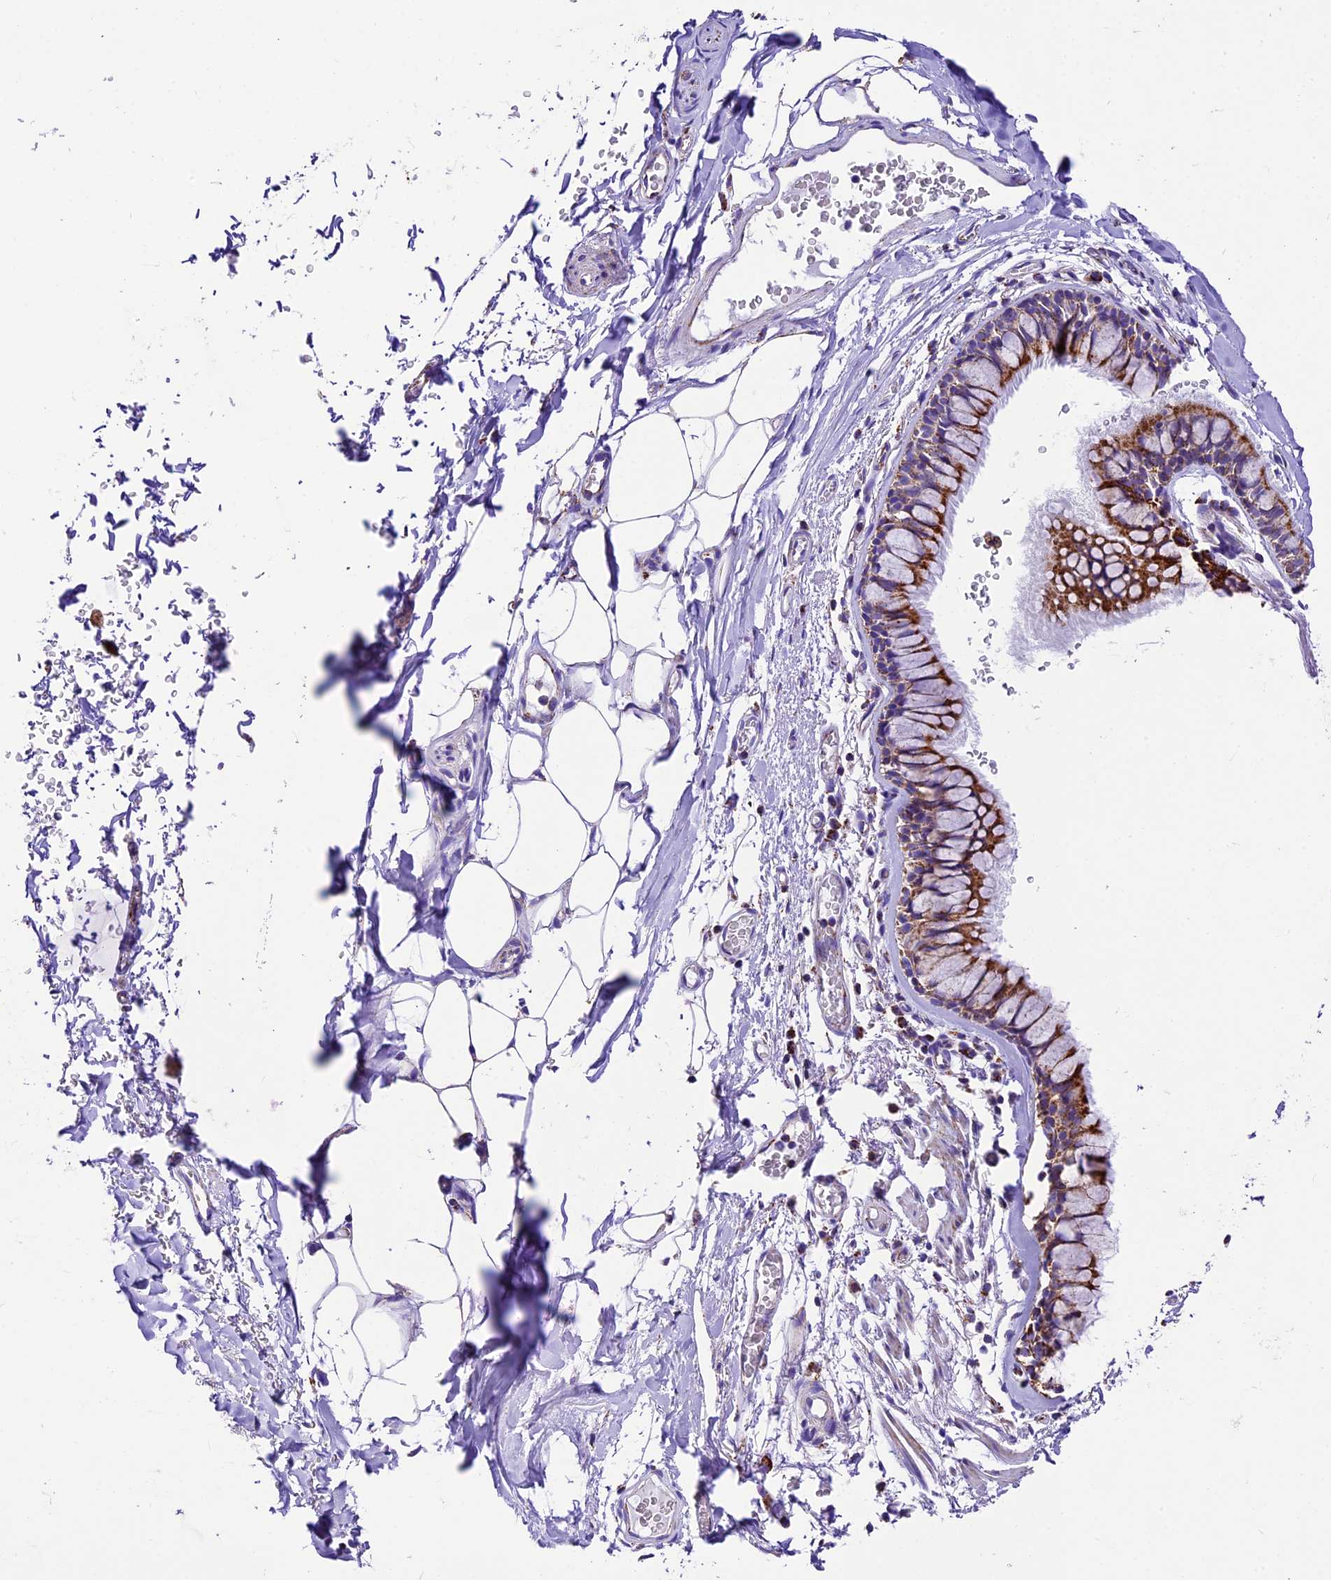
{"staining": {"intensity": "strong", "quantity": ">75%", "location": "cytoplasmic/membranous"}, "tissue": "bronchus", "cell_type": "Respiratory epithelial cells", "image_type": "normal", "snomed": [{"axis": "morphology", "description": "Normal tissue, NOS"}, {"axis": "topography", "description": "Bronchus"}], "caption": "Bronchus stained for a protein shows strong cytoplasmic/membranous positivity in respiratory epithelial cells. (brown staining indicates protein expression, while blue staining denotes nuclei).", "gene": "DCAF5", "patient": {"sex": "male", "age": 65}}